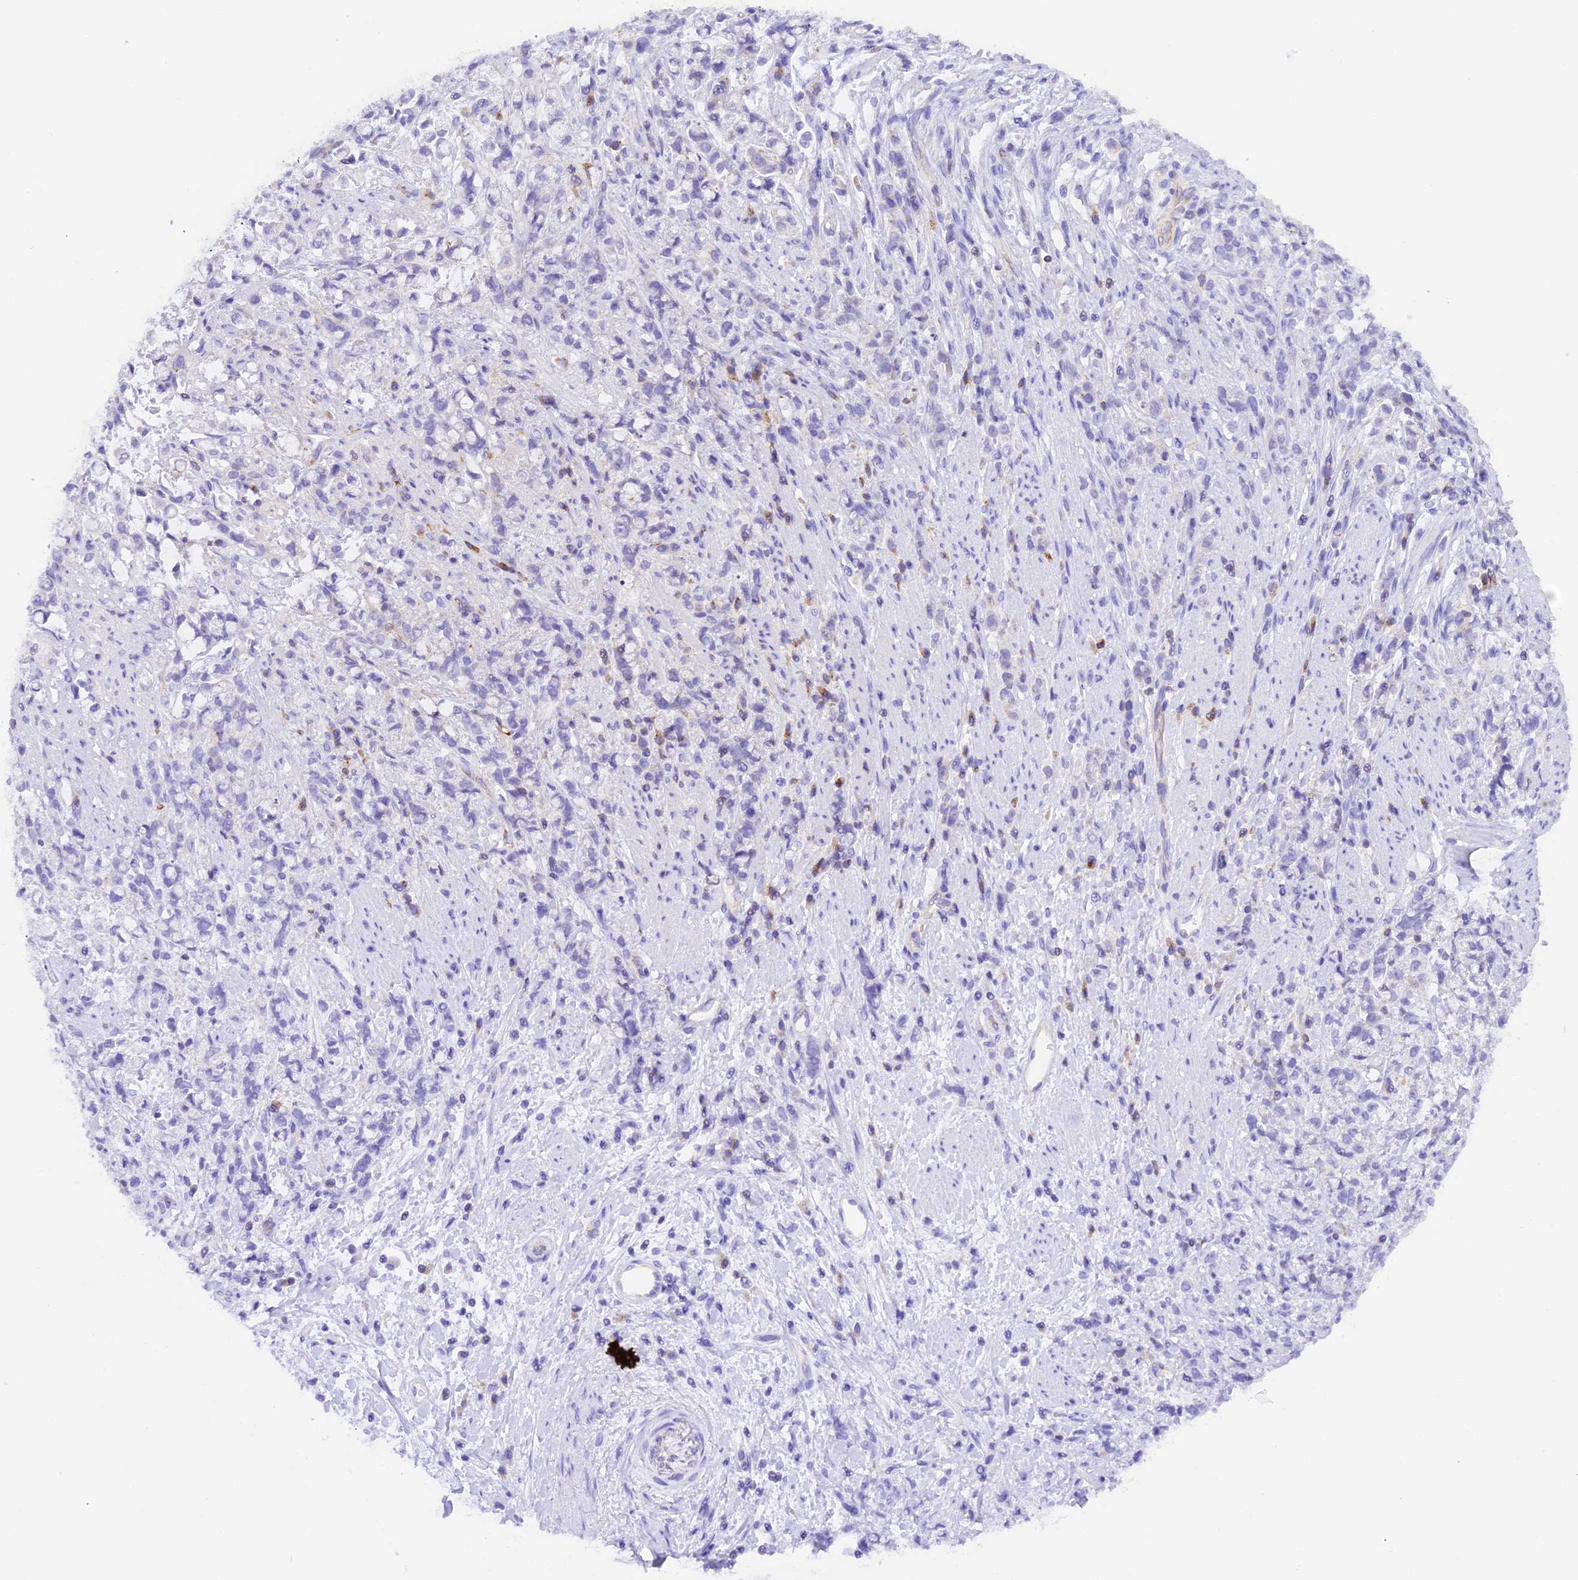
{"staining": {"intensity": "negative", "quantity": "none", "location": "none"}, "tissue": "stomach cancer", "cell_type": "Tumor cells", "image_type": "cancer", "snomed": [{"axis": "morphology", "description": "Adenocarcinoma, NOS"}, {"axis": "topography", "description": "Stomach"}], "caption": "IHC histopathology image of human adenocarcinoma (stomach) stained for a protein (brown), which exhibits no positivity in tumor cells. (DAB (3,3'-diaminobenzidine) IHC visualized using brightfield microscopy, high magnification).", "gene": "FAM193A", "patient": {"sex": "female", "age": 60}}